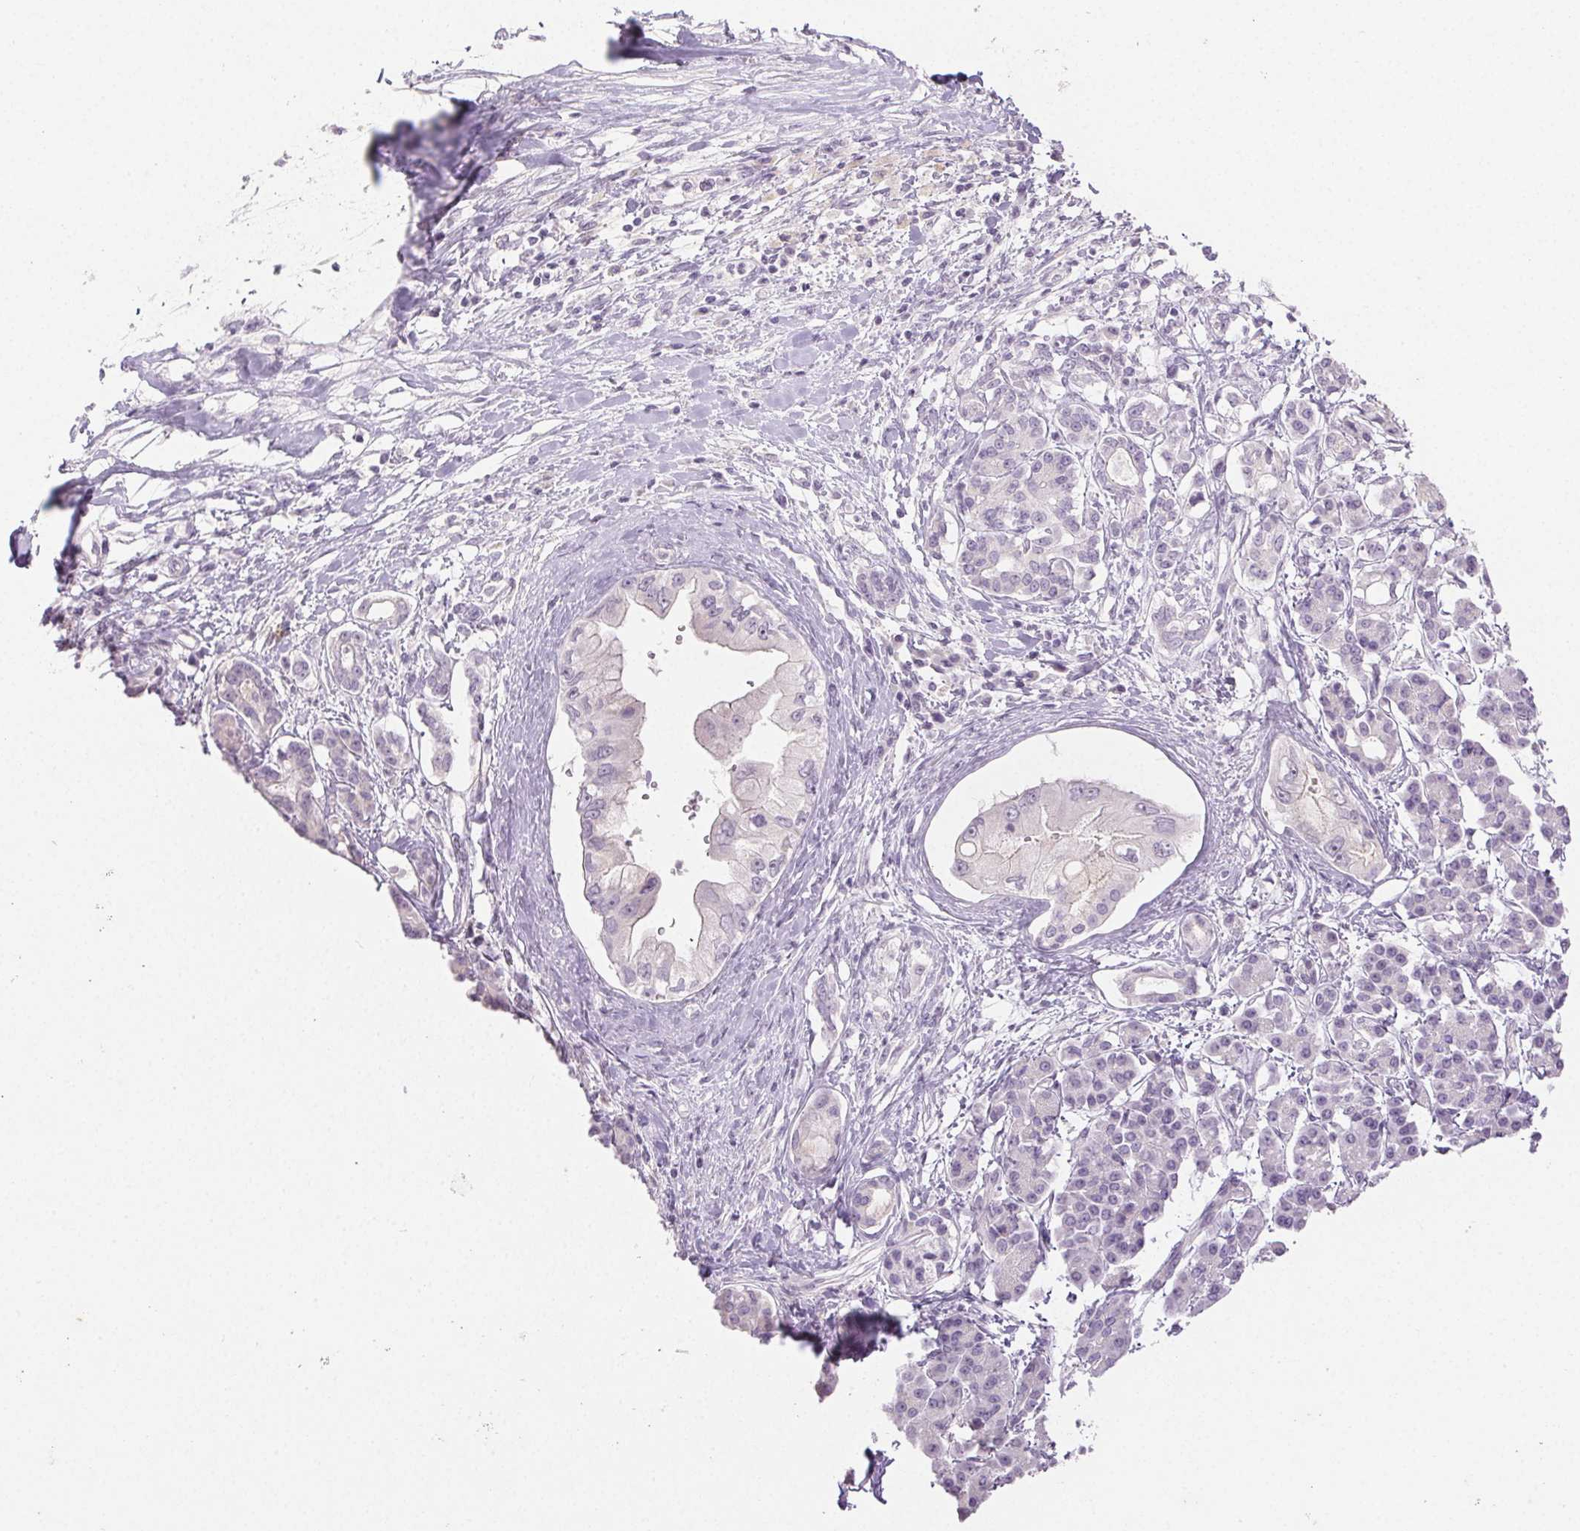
{"staining": {"intensity": "negative", "quantity": "none", "location": "none"}, "tissue": "pancreatic cancer", "cell_type": "Tumor cells", "image_type": "cancer", "snomed": [{"axis": "morphology", "description": "Adenocarcinoma, NOS"}, {"axis": "topography", "description": "Pancreas"}], "caption": "Adenocarcinoma (pancreatic) was stained to show a protein in brown. There is no significant positivity in tumor cells. (Stains: DAB immunohistochemistry (IHC) with hematoxylin counter stain, Microscopy: brightfield microscopy at high magnification).", "gene": "PI3", "patient": {"sex": "female", "age": 56}}